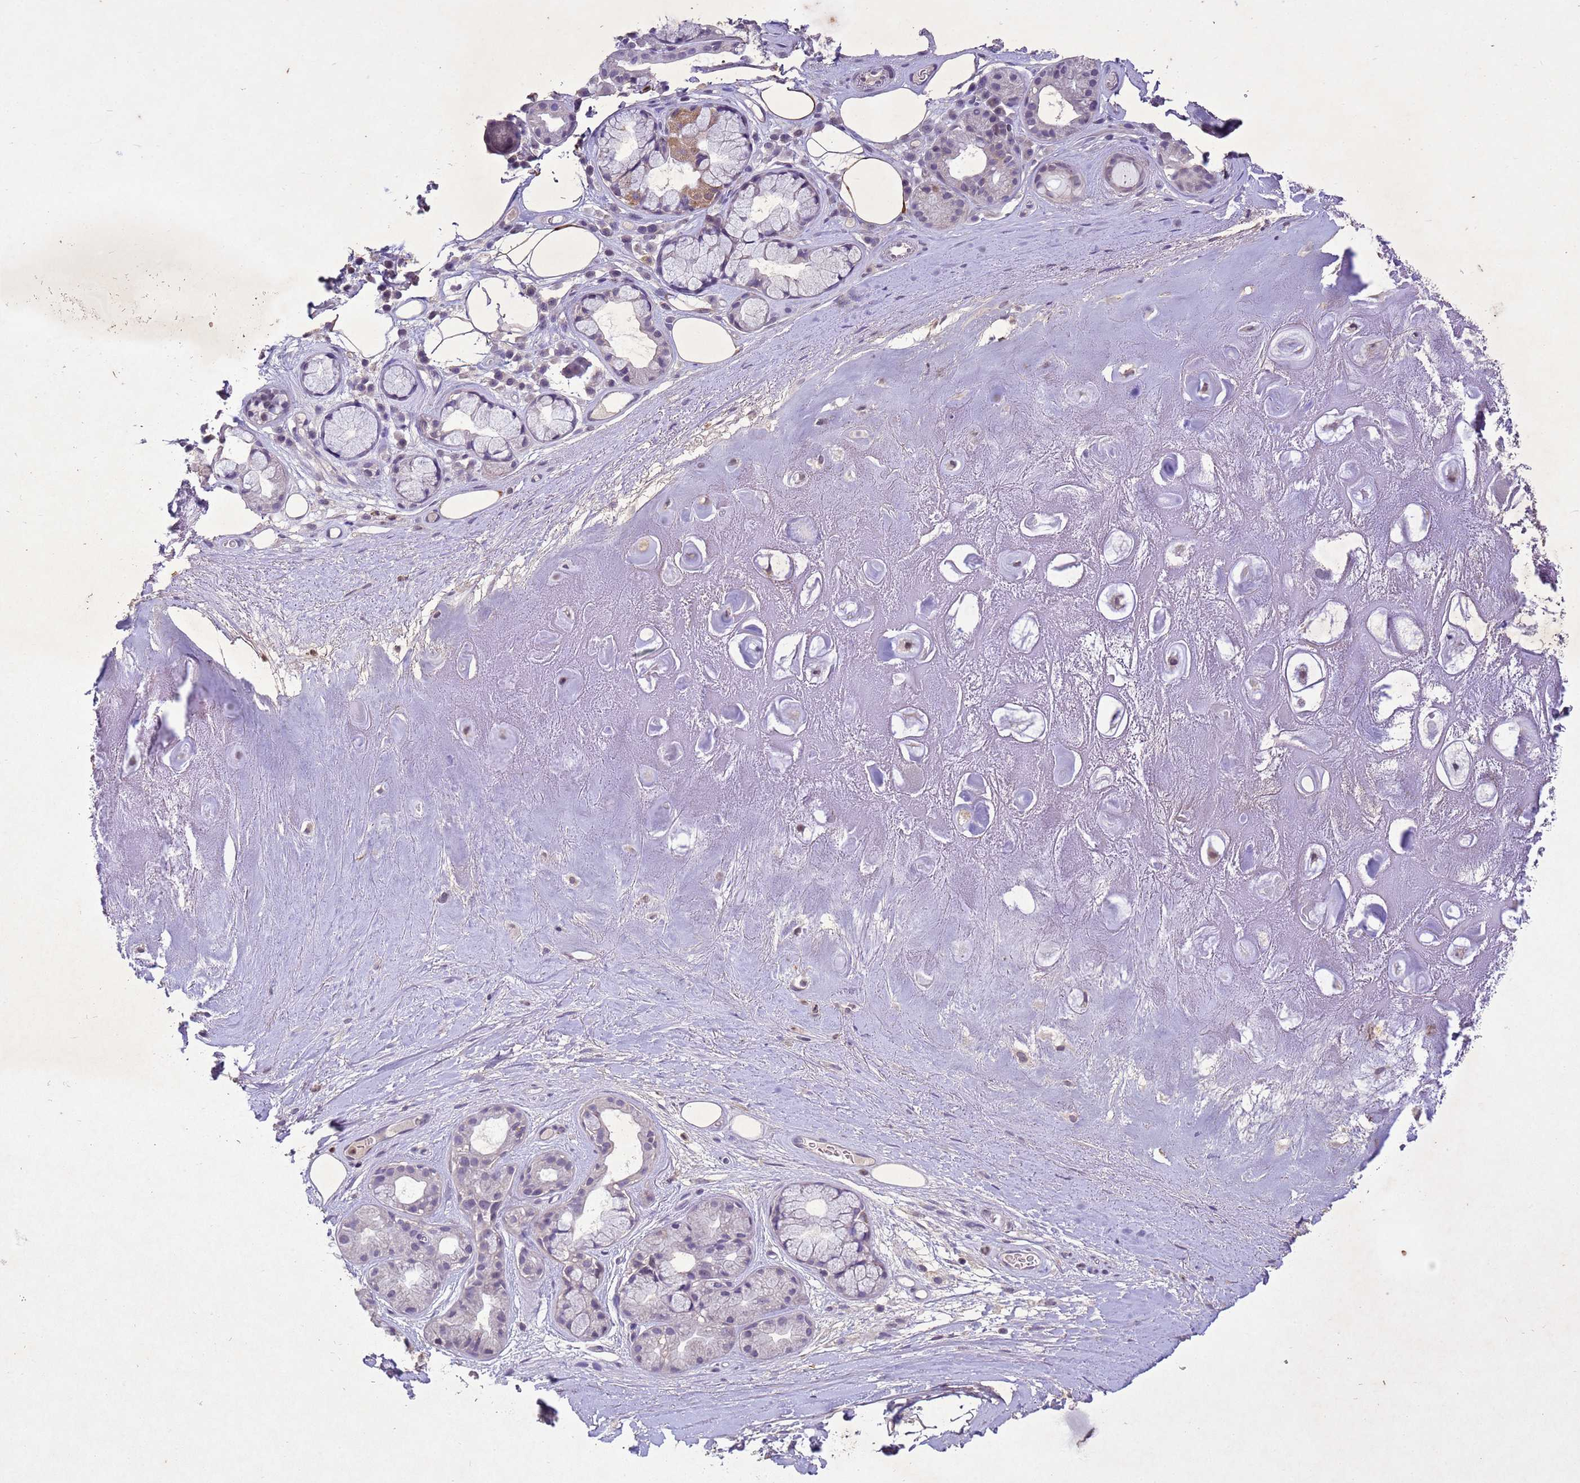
{"staining": {"intensity": "negative", "quantity": "none", "location": "none"}, "tissue": "adipose tissue", "cell_type": "Adipocytes", "image_type": "normal", "snomed": [{"axis": "morphology", "description": "Normal tissue, NOS"}, {"axis": "topography", "description": "Cartilage tissue"}], "caption": "Histopathology image shows no protein expression in adipocytes of unremarkable adipose tissue. Nuclei are stained in blue.", "gene": "NLRP11", "patient": {"sex": "male", "age": 81}}